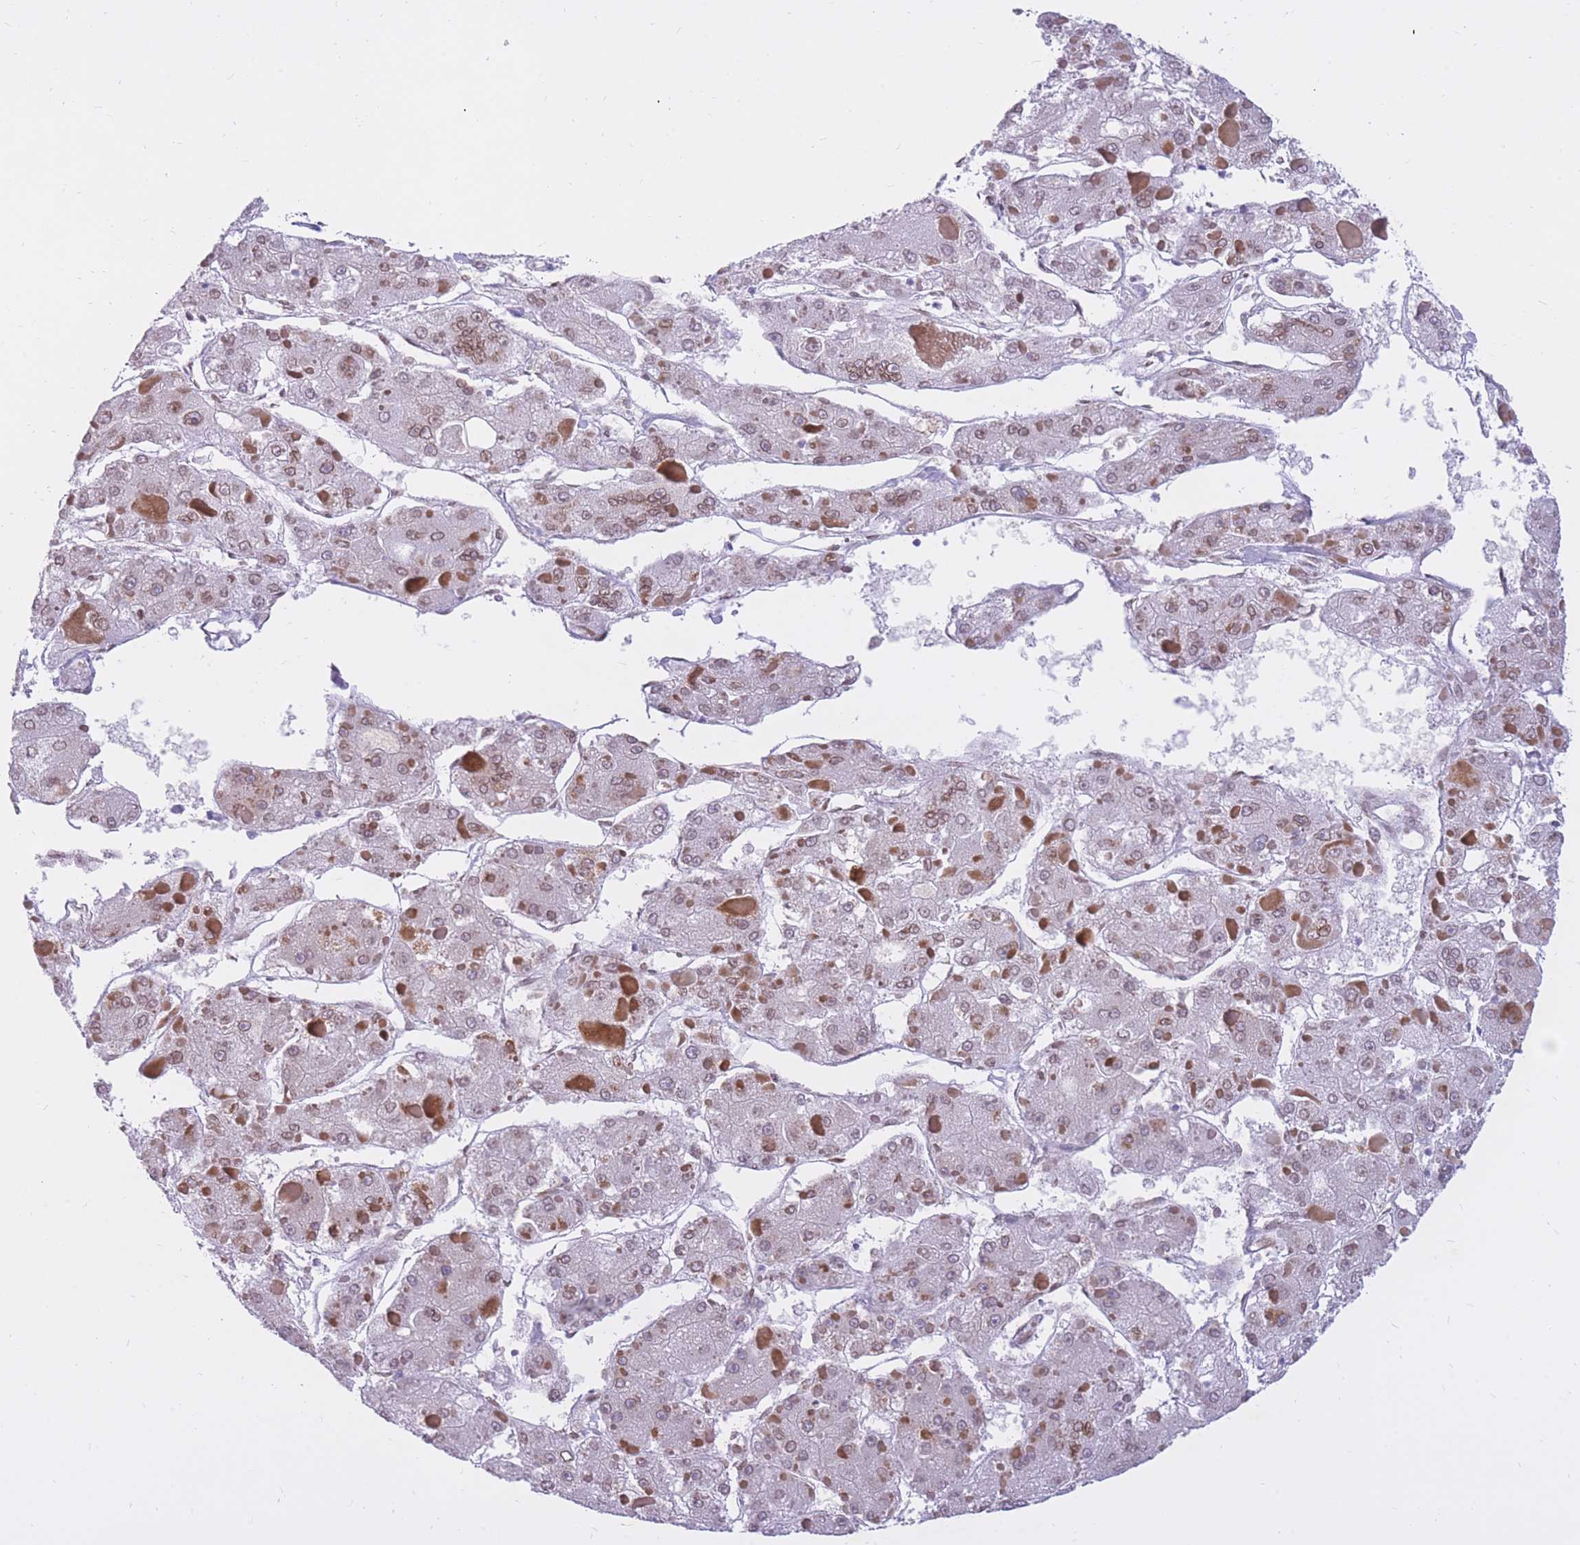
{"staining": {"intensity": "weak", "quantity": "<25%", "location": "cytoplasmic/membranous"}, "tissue": "liver cancer", "cell_type": "Tumor cells", "image_type": "cancer", "snomed": [{"axis": "morphology", "description": "Carcinoma, Hepatocellular, NOS"}, {"axis": "topography", "description": "Liver"}], "caption": "Image shows no significant protein staining in tumor cells of liver cancer (hepatocellular carcinoma).", "gene": "HOOK2", "patient": {"sex": "female", "age": 73}}